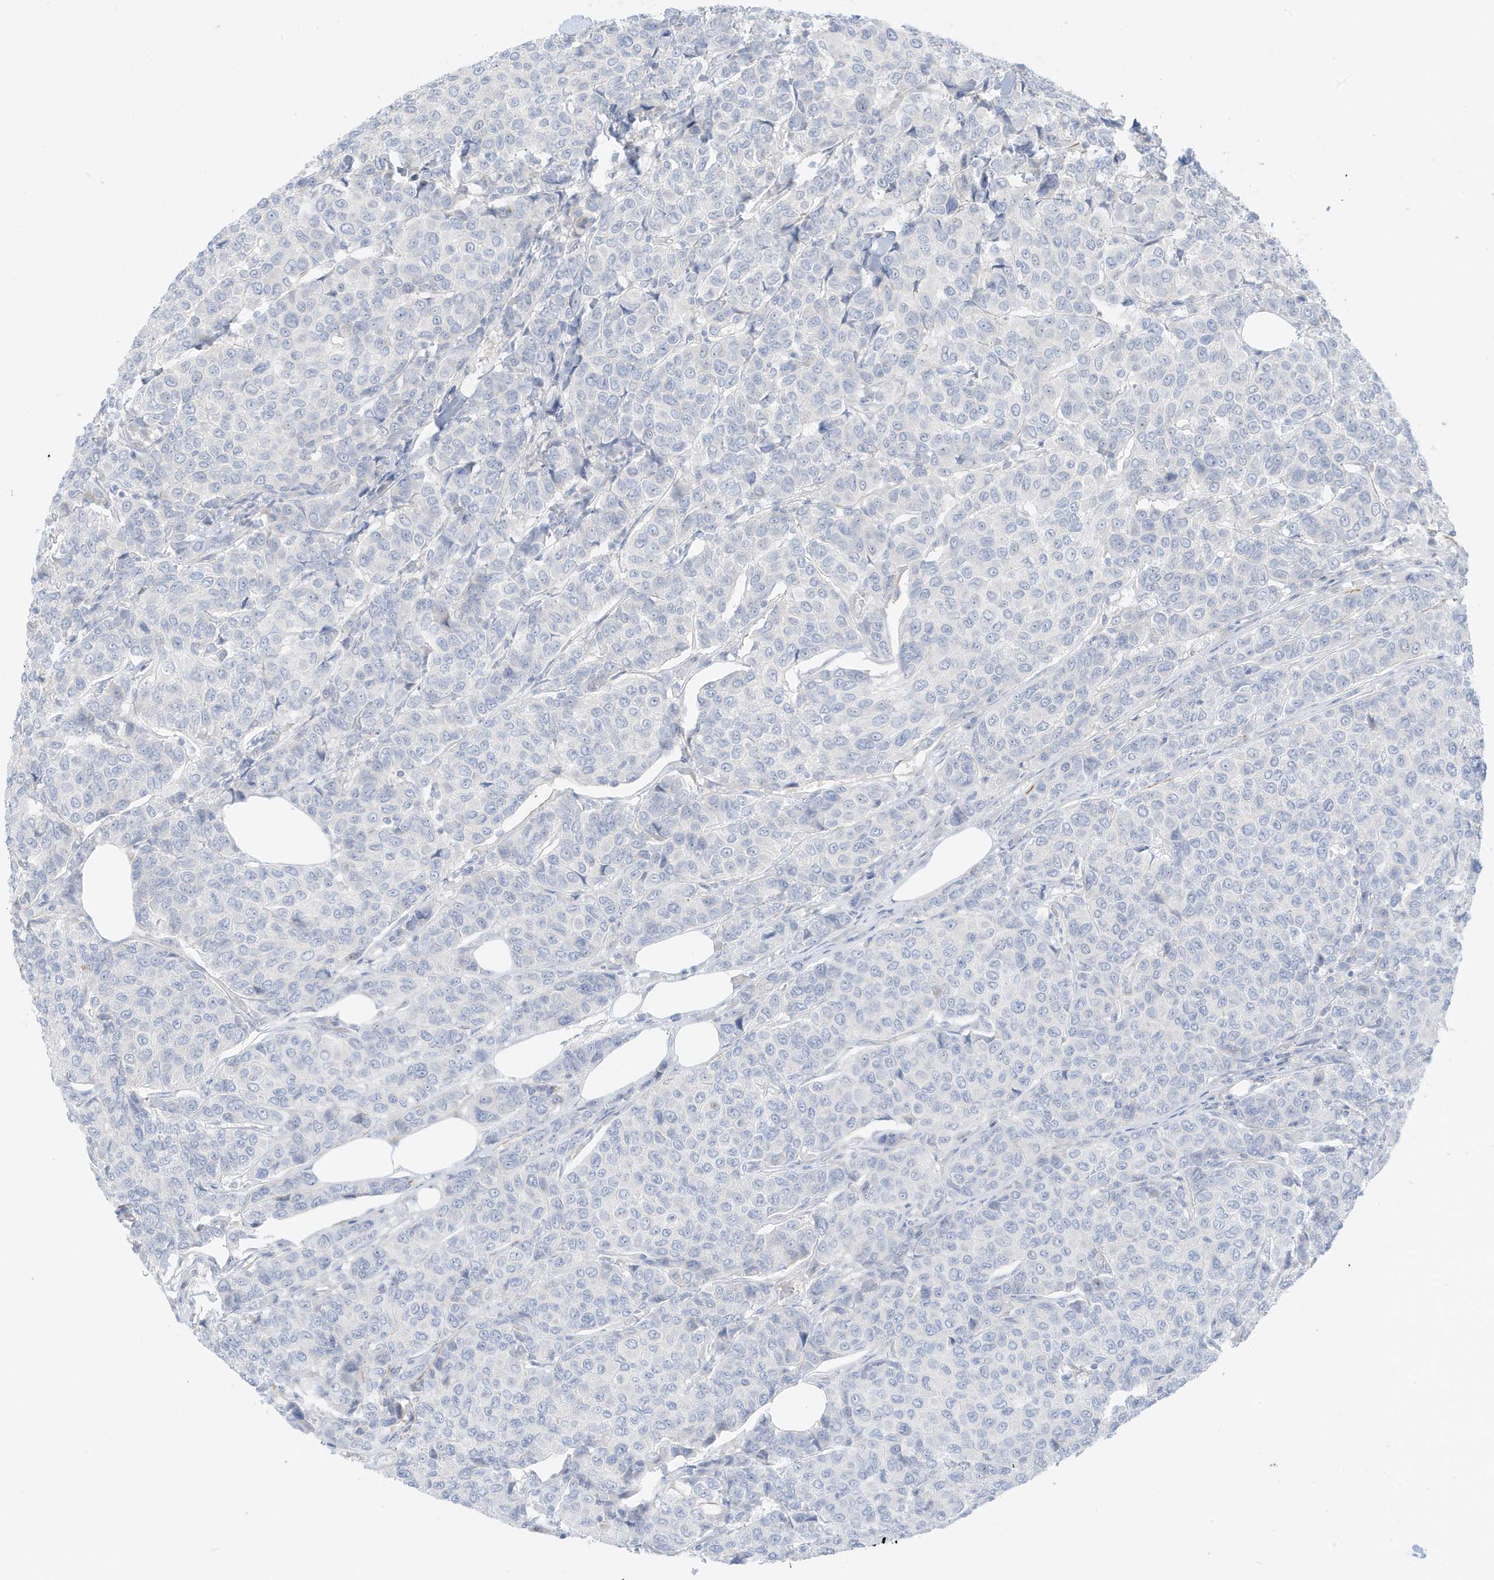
{"staining": {"intensity": "negative", "quantity": "none", "location": "none"}, "tissue": "breast cancer", "cell_type": "Tumor cells", "image_type": "cancer", "snomed": [{"axis": "morphology", "description": "Duct carcinoma"}, {"axis": "topography", "description": "Breast"}], "caption": "Intraductal carcinoma (breast) stained for a protein using immunohistochemistry shows no expression tumor cells.", "gene": "SLC22A13", "patient": {"sex": "female", "age": 55}}